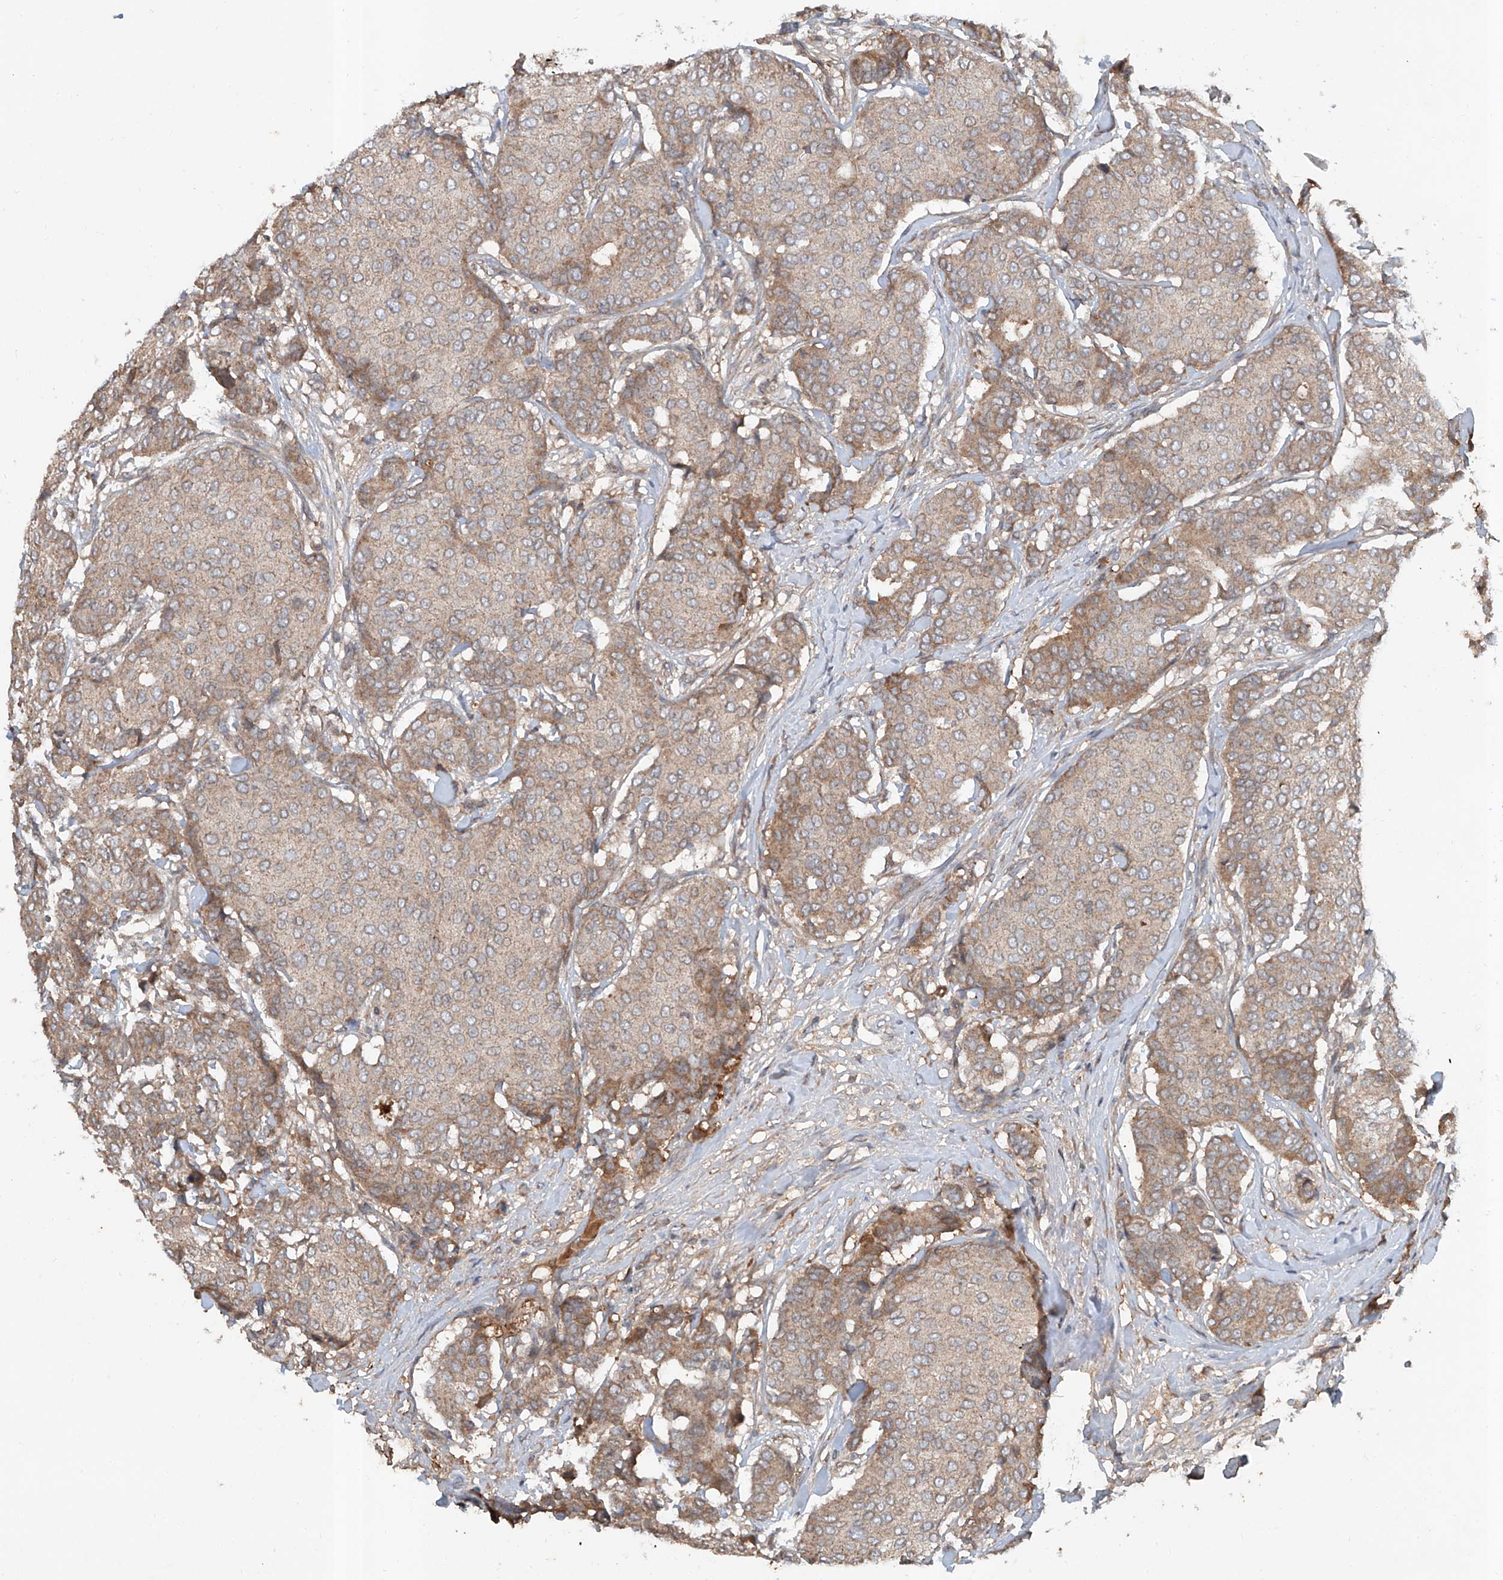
{"staining": {"intensity": "weak", "quantity": ">75%", "location": "cytoplasmic/membranous"}, "tissue": "breast cancer", "cell_type": "Tumor cells", "image_type": "cancer", "snomed": [{"axis": "morphology", "description": "Duct carcinoma"}, {"axis": "topography", "description": "Breast"}], "caption": "The histopathology image demonstrates a brown stain indicating the presence of a protein in the cytoplasmic/membranous of tumor cells in breast intraductal carcinoma. (Stains: DAB in brown, nuclei in blue, Microscopy: brightfield microscopy at high magnification).", "gene": "ADAM23", "patient": {"sex": "female", "age": 75}}